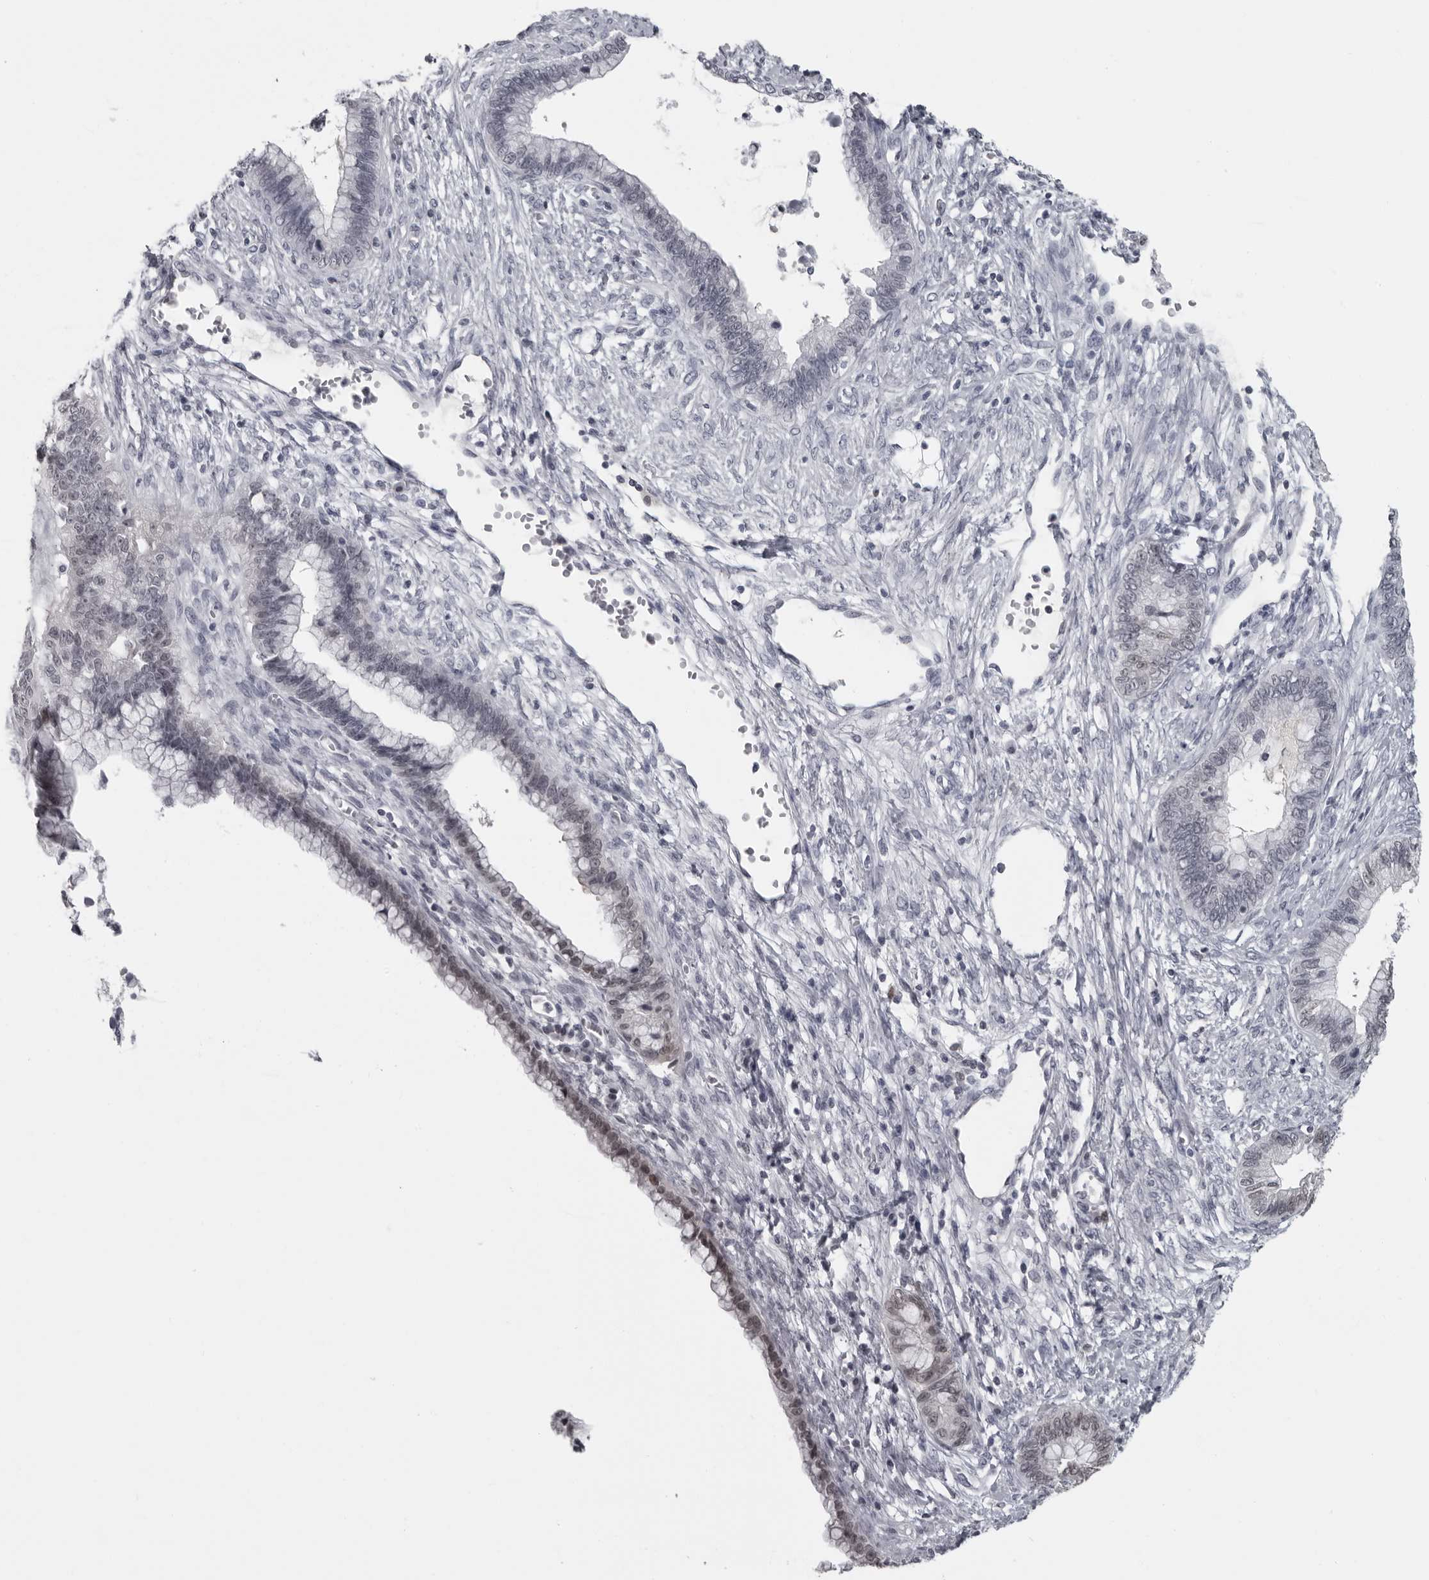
{"staining": {"intensity": "negative", "quantity": "none", "location": "none"}, "tissue": "cervical cancer", "cell_type": "Tumor cells", "image_type": "cancer", "snomed": [{"axis": "morphology", "description": "Adenocarcinoma, NOS"}, {"axis": "topography", "description": "Cervix"}], "caption": "Tumor cells show no significant protein expression in cervical cancer. (DAB (3,3'-diaminobenzidine) immunohistochemistry (IHC) with hematoxylin counter stain).", "gene": "LZIC", "patient": {"sex": "female", "age": 44}}